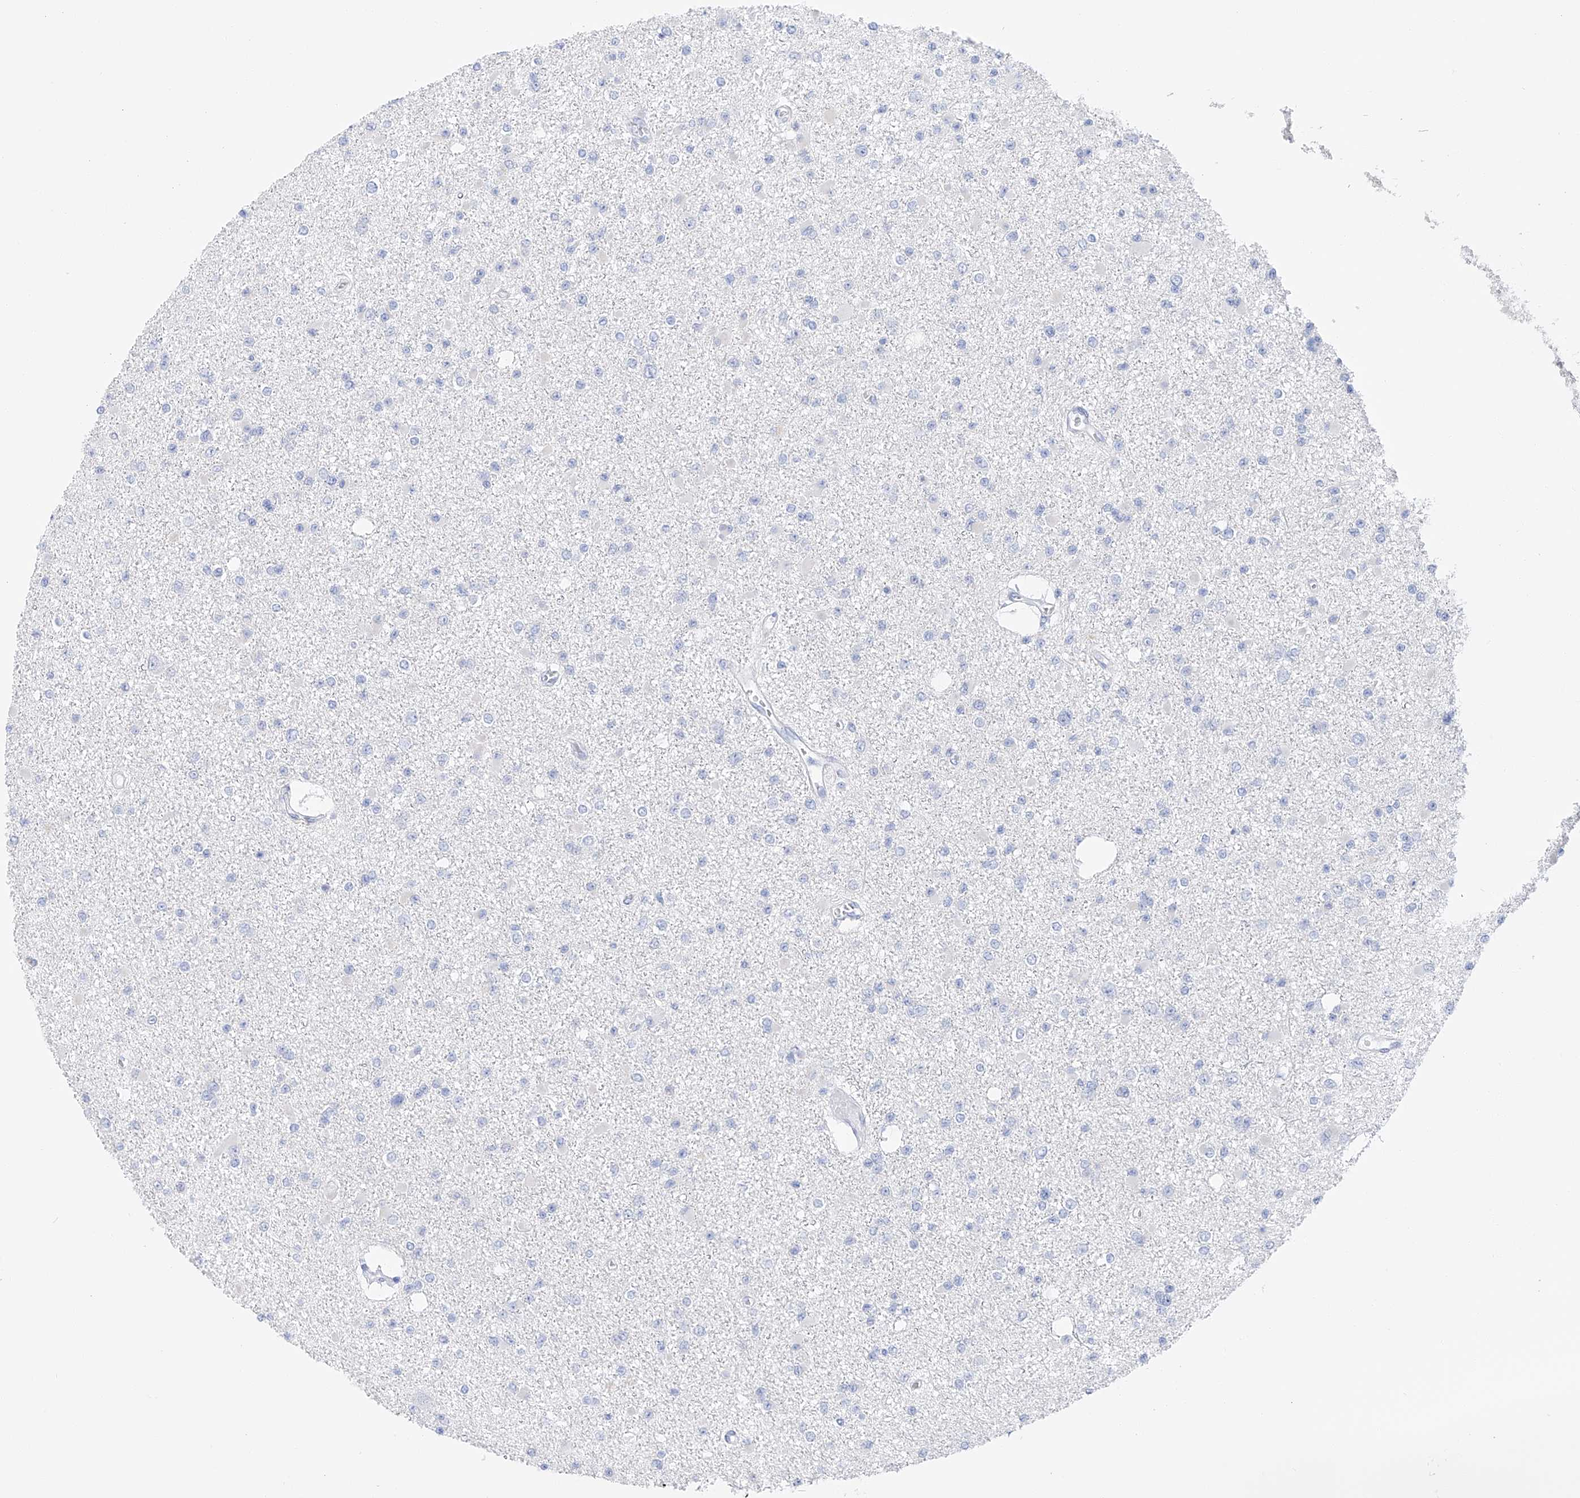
{"staining": {"intensity": "negative", "quantity": "none", "location": "none"}, "tissue": "glioma", "cell_type": "Tumor cells", "image_type": "cancer", "snomed": [{"axis": "morphology", "description": "Glioma, malignant, Low grade"}, {"axis": "topography", "description": "Brain"}], "caption": "IHC photomicrograph of human glioma stained for a protein (brown), which exhibits no positivity in tumor cells.", "gene": "FLG", "patient": {"sex": "female", "age": 22}}